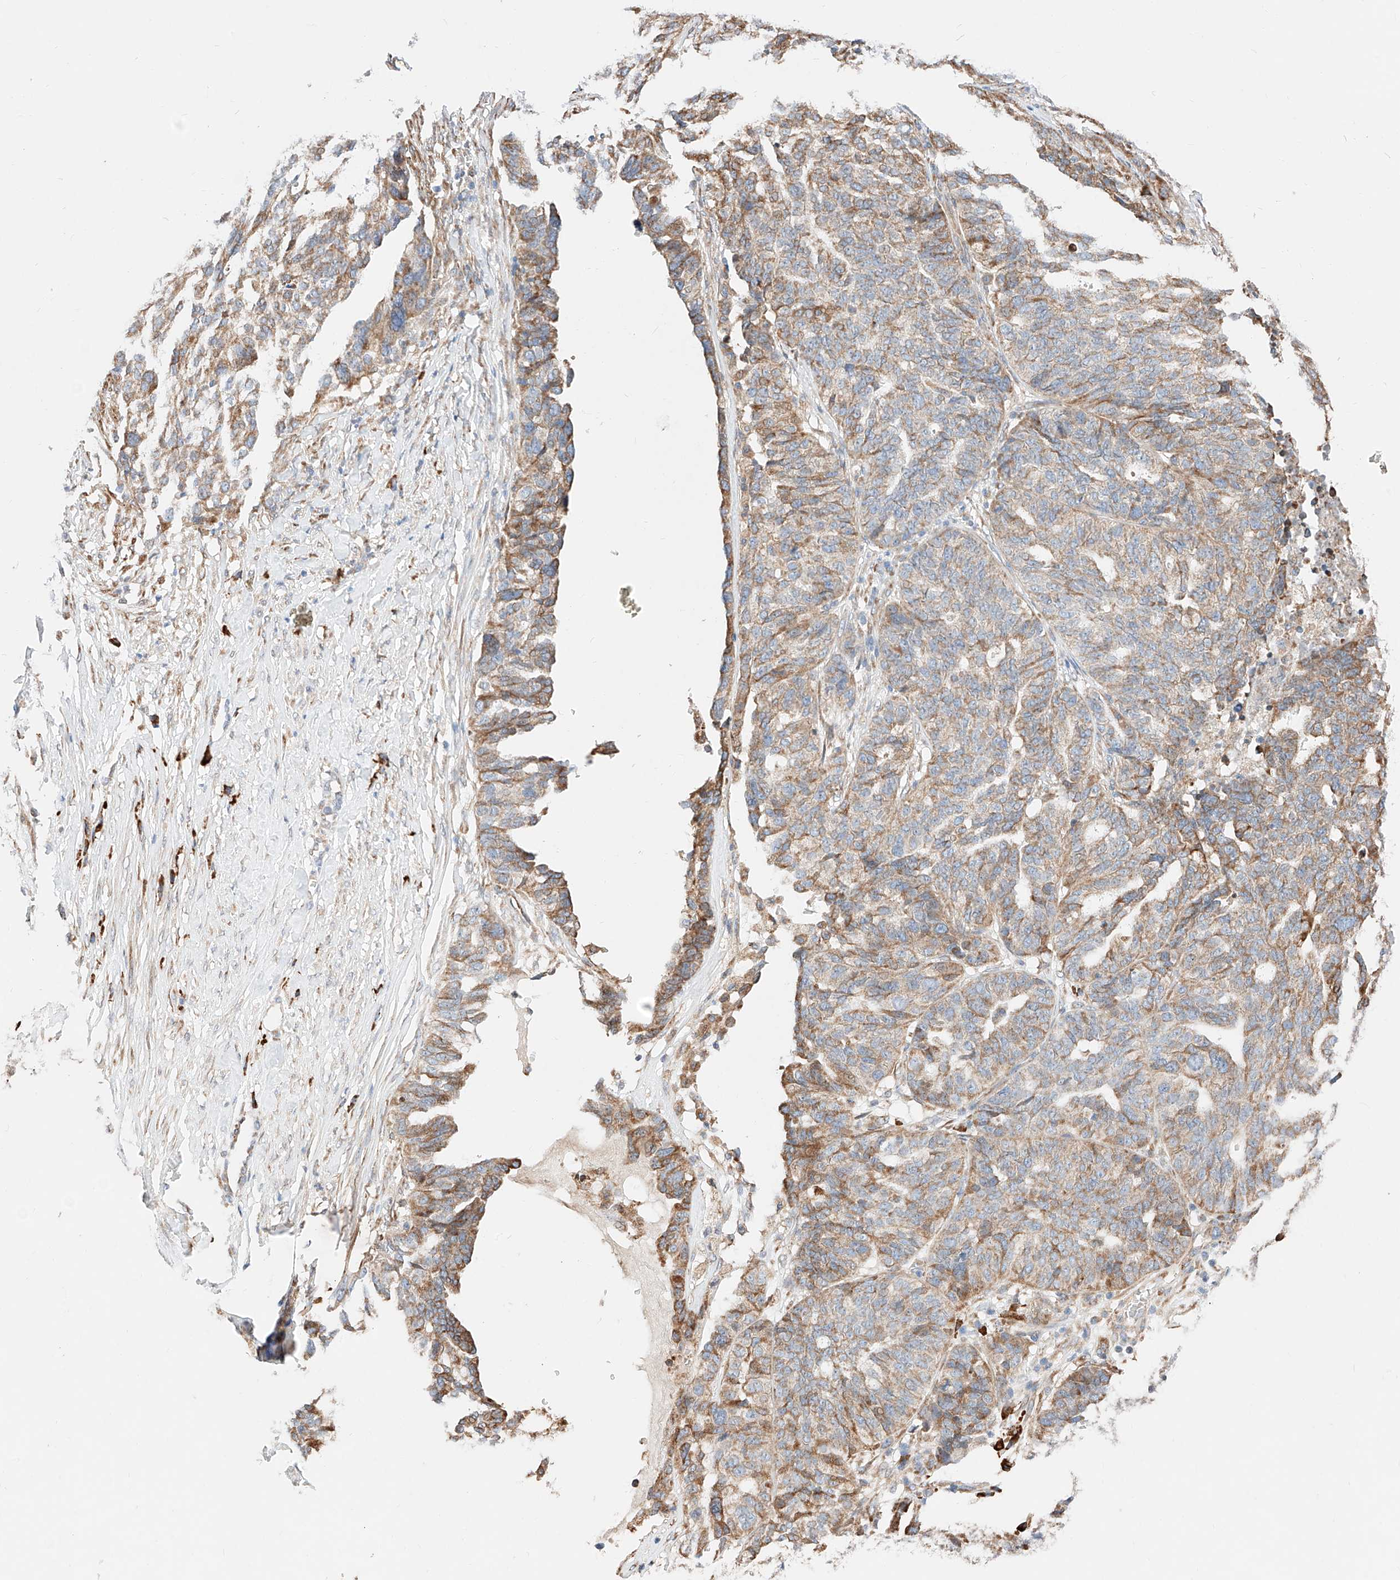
{"staining": {"intensity": "moderate", "quantity": ">75%", "location": "cytoplasmic/membranous"}, "tissue": "ovarian cancer", "cell_type": "Tumor cells", "image_type": "cancer", "snomed": [{"axis": "morphology", "description": "Cystadenocarcinoma, serous, NOS"}, {"axis": "topography", "description": "Ovary"}], "caption": "Protein positivity by immunohistochemistry (IHC) displays moderate cytoplasmic/membranous positivity in approximately >75% of tumor cells in serous cystadenocarcinoma (ovarian). (Stains: DAB (3,3'-diaminobenzidine) in brown, nuclei in blue, Microscopy: brightfield microscopy at high magnification).", "gene": "ATP9B", "patient": {"sex": "female", "age": 59}}